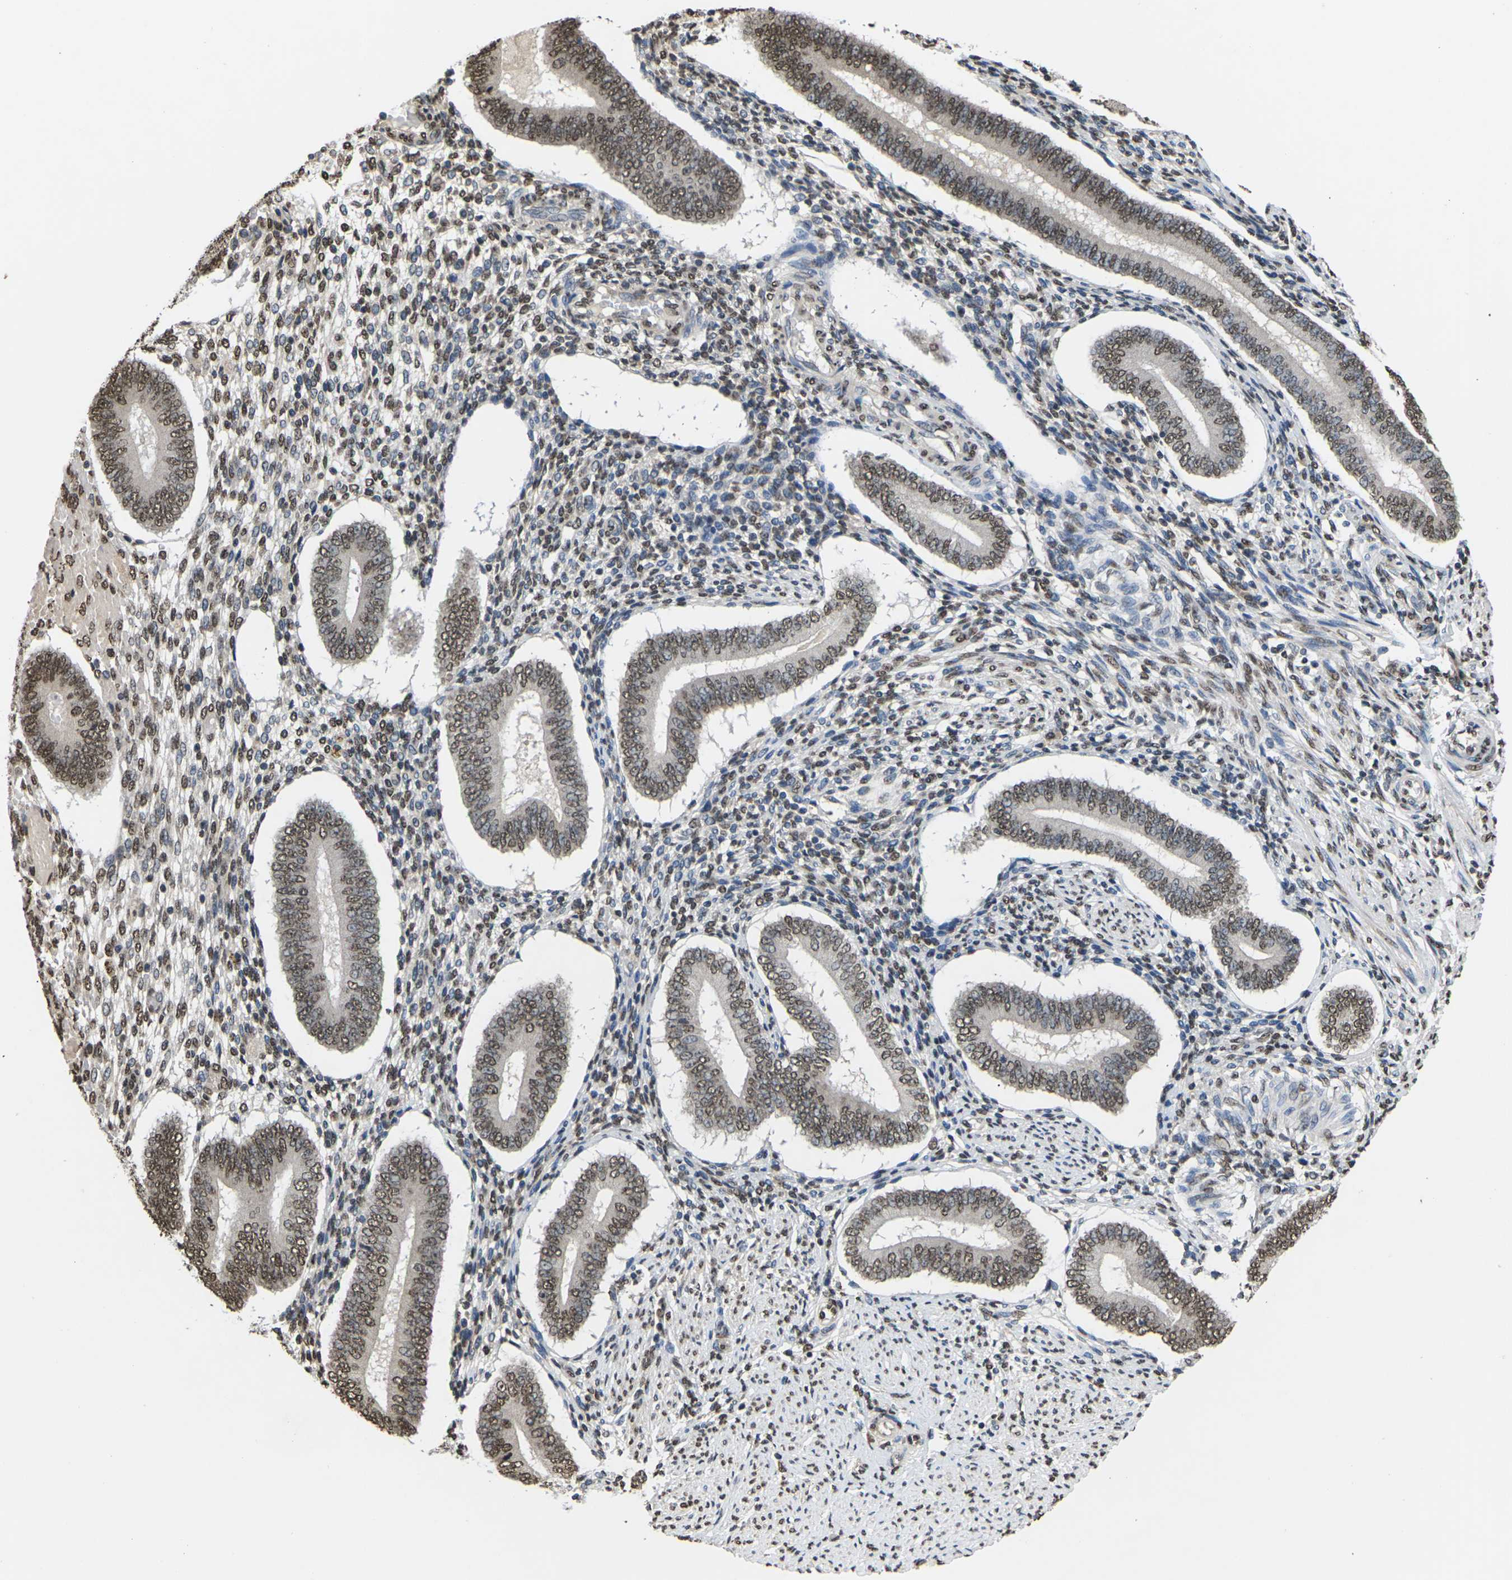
{"staining": {"intensity": "moderate", "quantity": "25%-75%", "location": "nuclear"}, "tissue": "endometrium", "cell_type": "Cells in endometrial stroma", "image_type": "normal", "snomed": [{"axis": "morphology", "description": "Normal tissue, NOS"}, {"axis": "topography", "description": "Endometrium"}], "caption": "Cells in endometrial stroma exhibit medium levels of moderate nuclear positivity in about 25%-75% of cells in benign human endometrium. The protein of interest is shown in brown color, while the nuclei are stained blue.", "gene": "EMSY", "patient": {"sex": "female", "age": 42}}